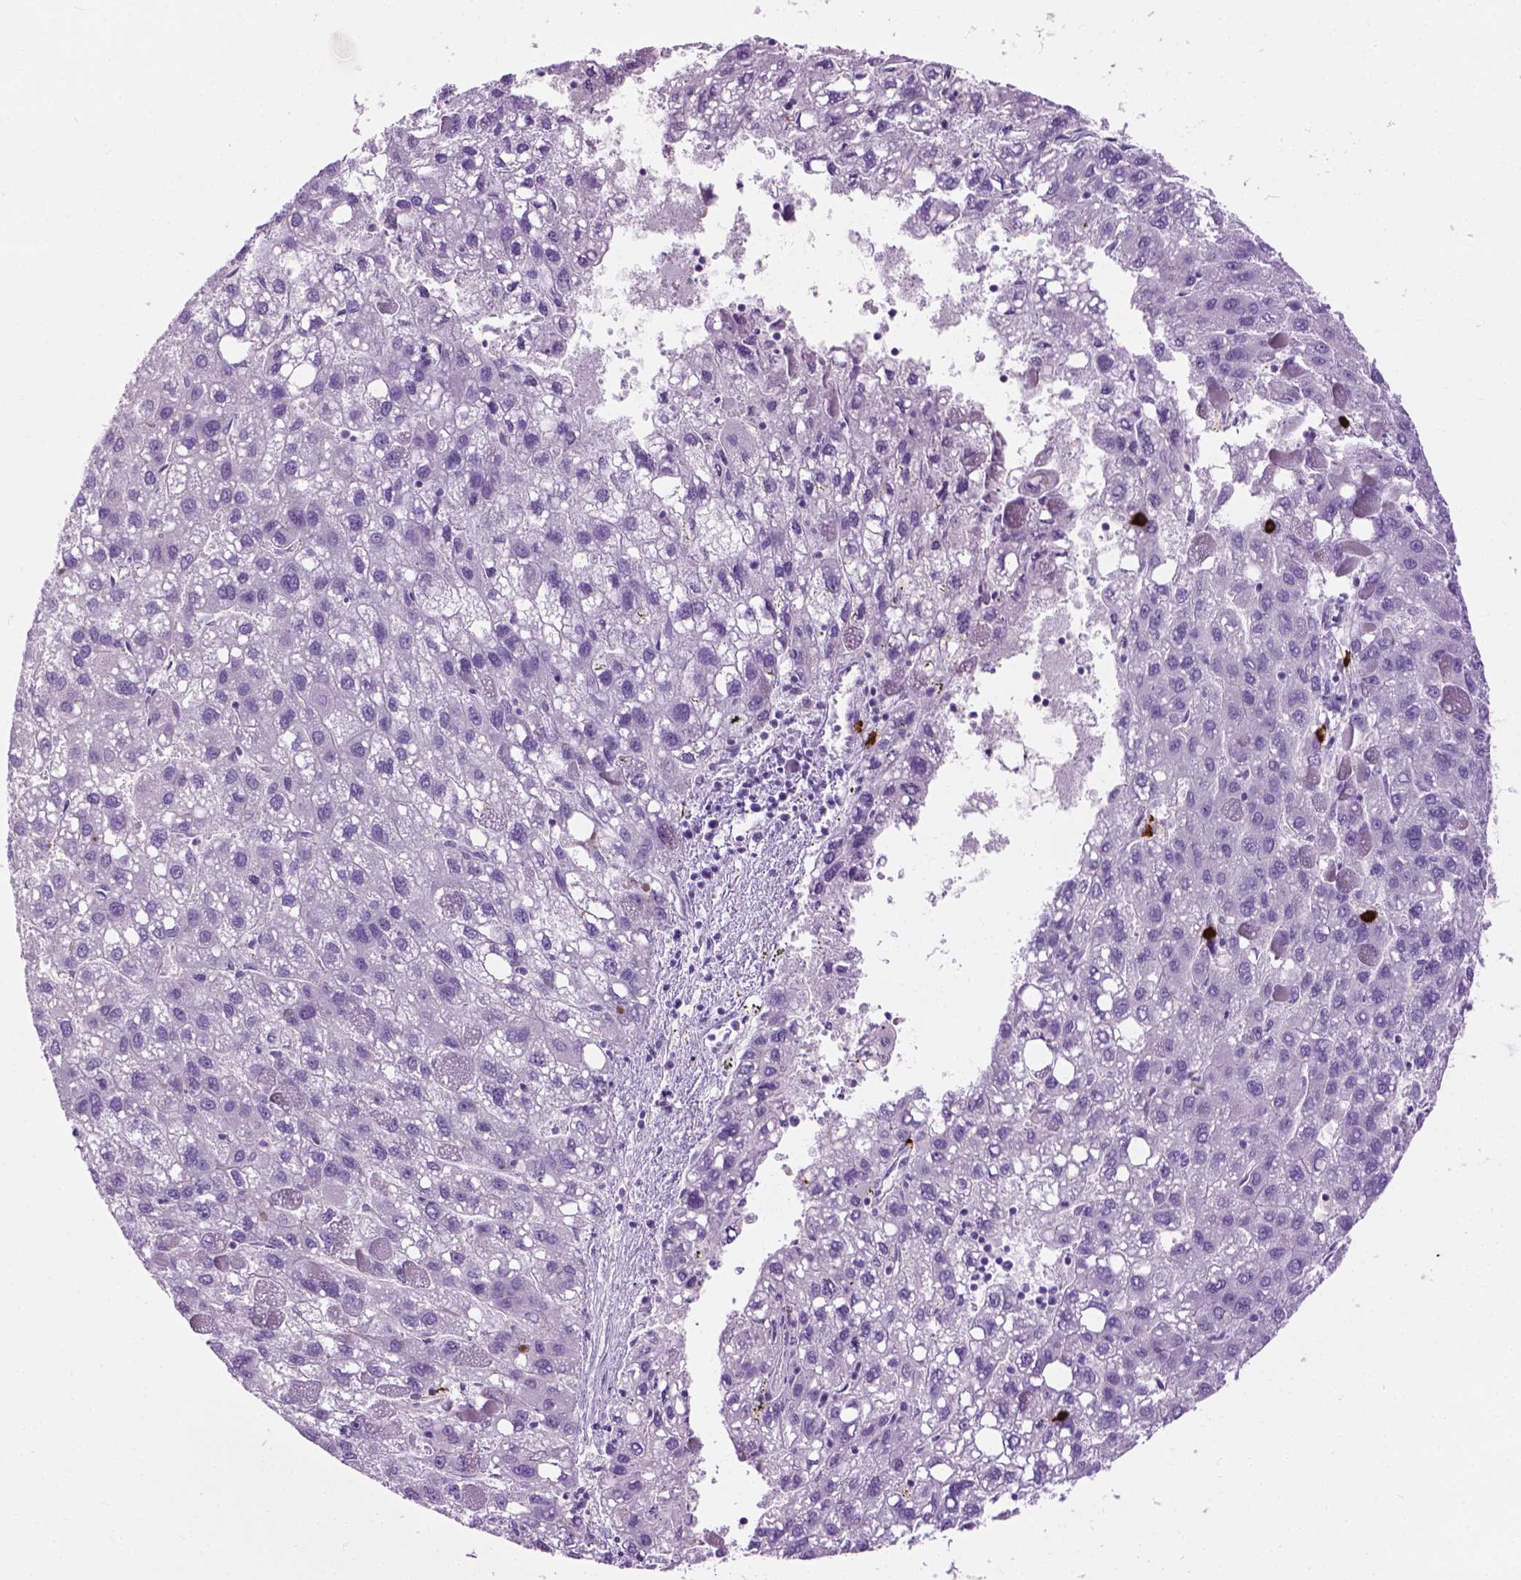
{"staining": {"intensity": "negative", "quantity": "none", "location": "none"}, "tissue": "liver cancer", "cell_type": "Tumor cells", "image_type": "cancer", "snomed": [{"axis": "morphology", "description": "Carcinoma, Hepatocellular, NOS"}, {"axis": "topography", "description": "Liver"}], "caption": "This is an IHC micrograph of human liver cancer. There is no staining in tumor cells.", "gene": "SPECC1L", "patient": {"sex": "female", "age": 82}}